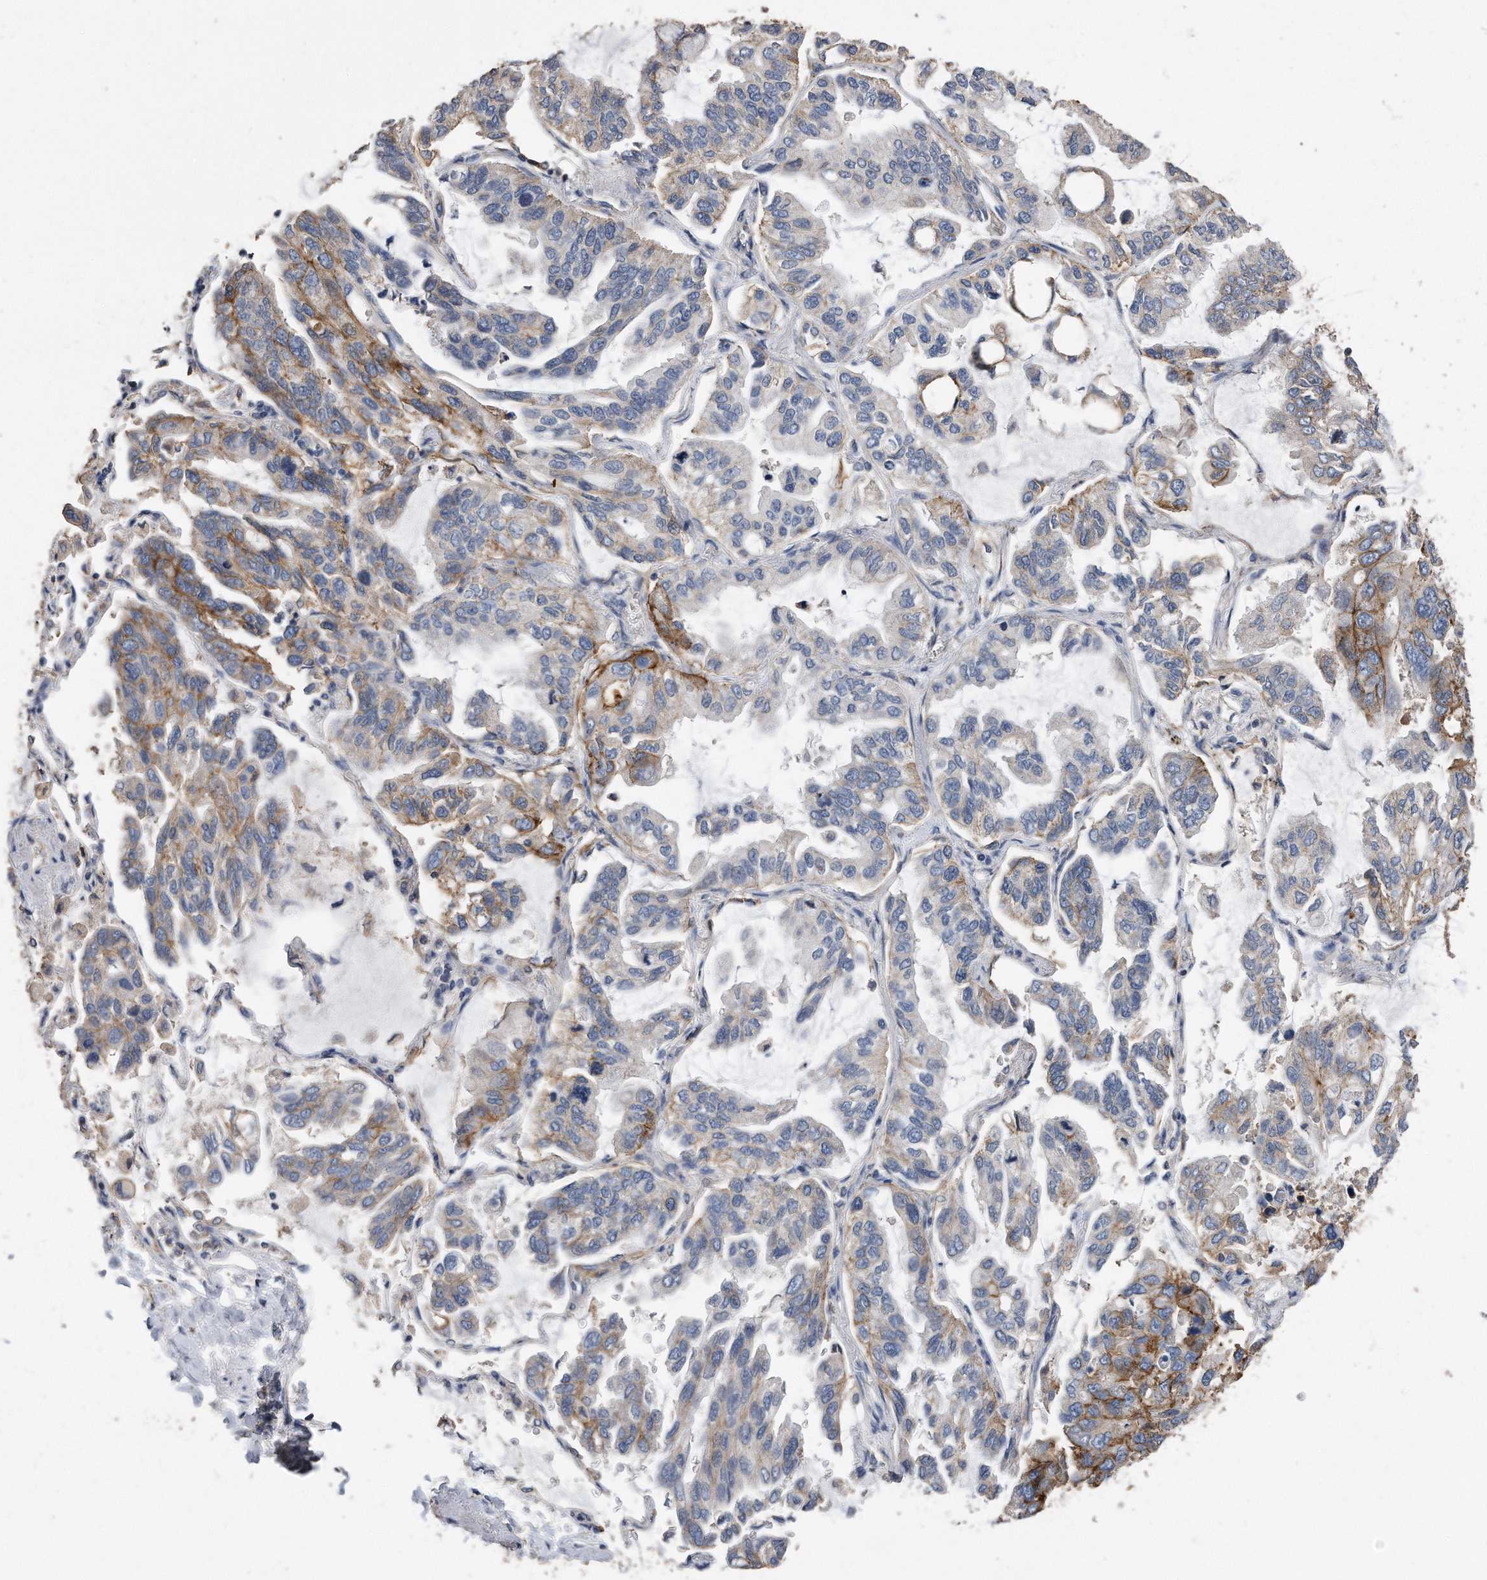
{"staining": {"intensity": "moderate", "quantity": "25%-75%", "location": "cytoplasmic/membranous"}, "tissue": "lung cancer", "cell_type": "Tumor cells", "image_type": "cancer", "snomed": [{"axis": "morphology", "description": "Adenocarcinoma, NOS"}, {"axis": "topography", "description": "Lung"}], "caption": "Adenocarcinoma (lung) stained with a protein marker demonstrates moderate staining in tumor cells.", "gene": "CDCP1", "patient": {"sex": "male", "age": 64}}